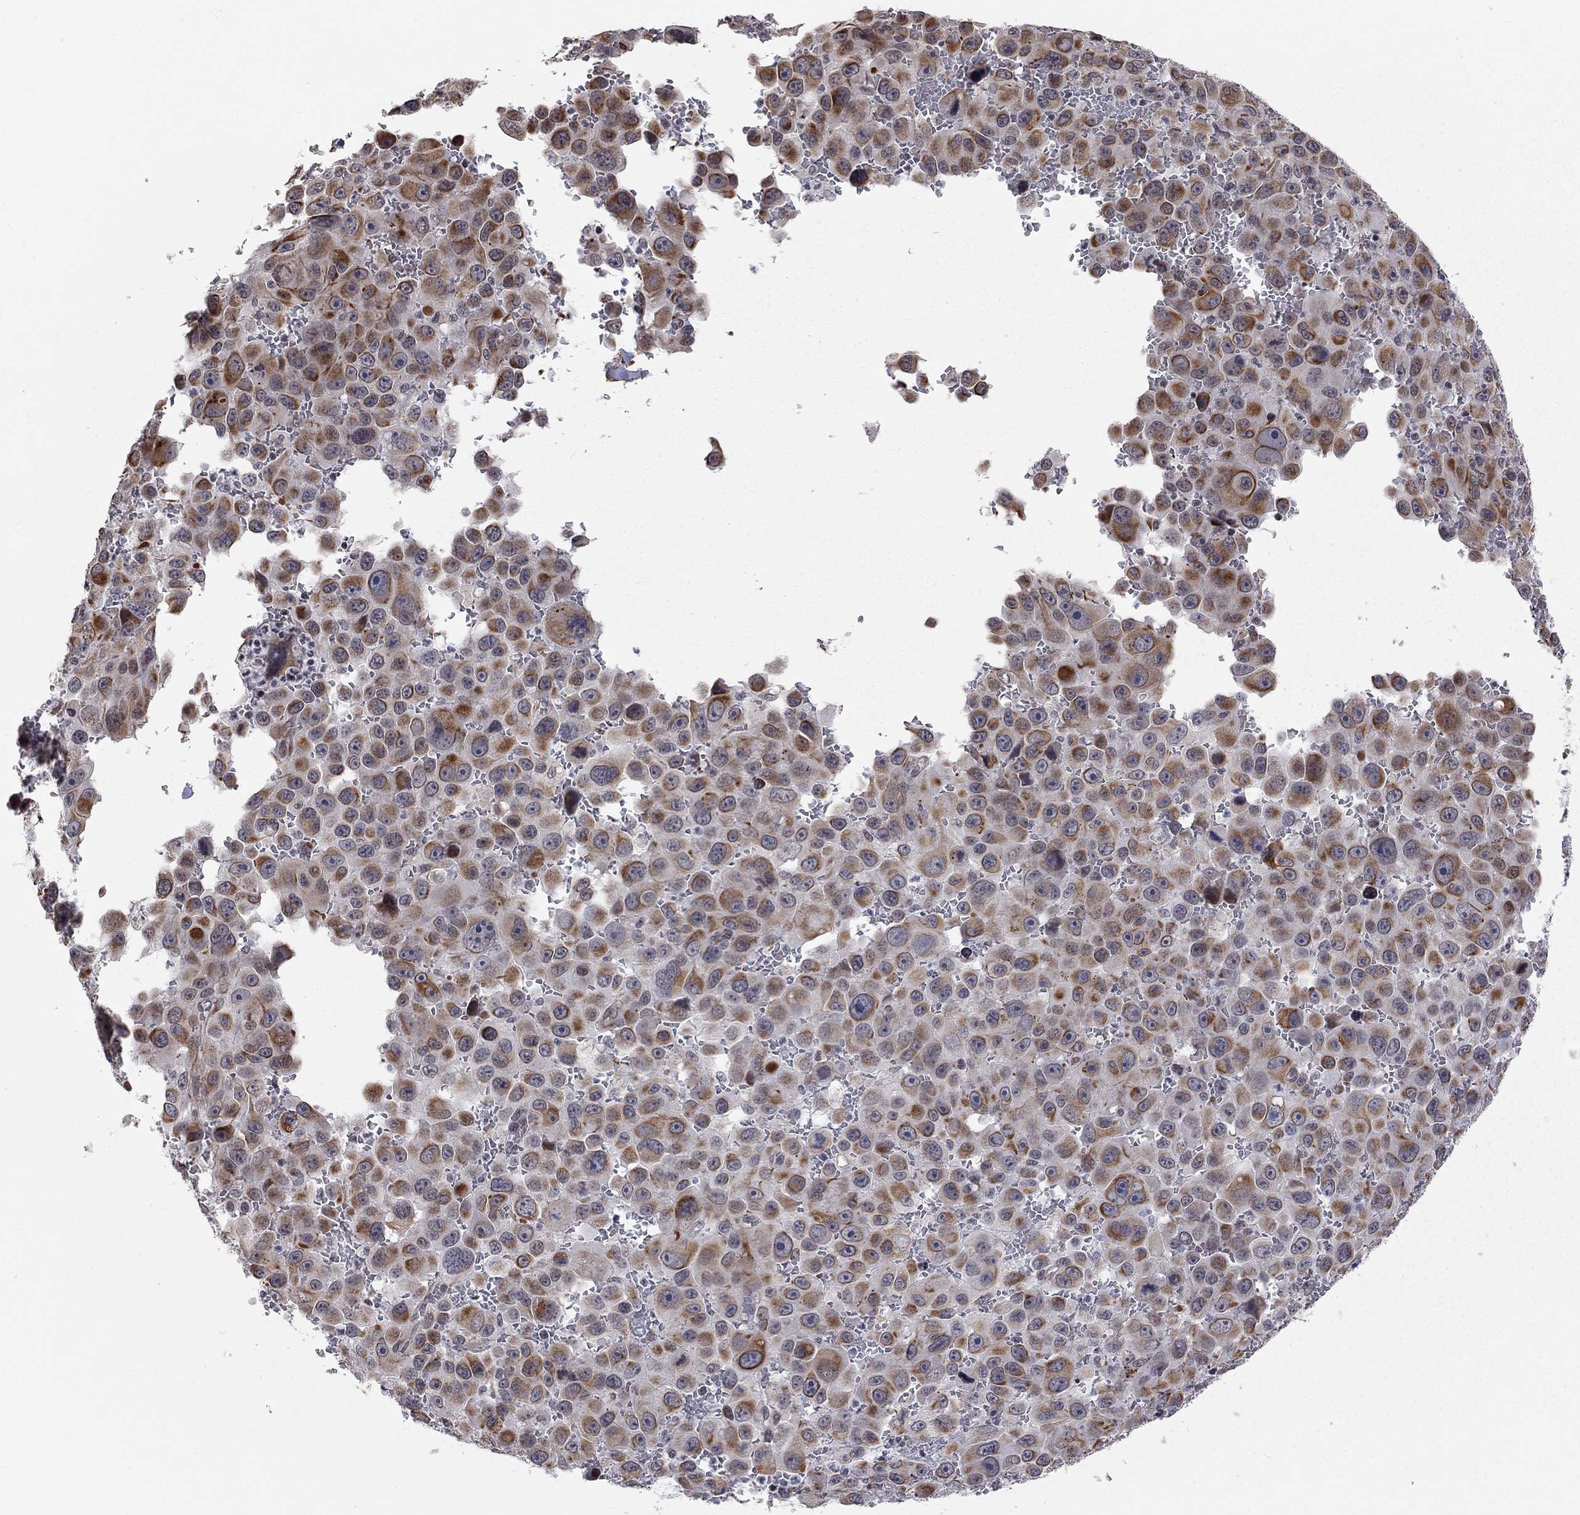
{"staining": {"intensity": "moderate", "quantity": "25%-75%", "location": "cytoplasmic/membranous"}, "tissue": "melanoma", "cell_type": "Tumor cells", "image_type": "cancer", "snomed": [{"axis": "morphology", "description": "Malignant melanoma, NOS"}, {"axis": "topography", "description": "Skin"}], "caption": "Immunohistochemical staining of human malignant melanoma demonstrates moderate cytoplasmic/membranous protein staining in approximately 25%-75% of tumor cells.", "gene": "MTNR1B", "patient": {"sex": "female", "age": 91}}